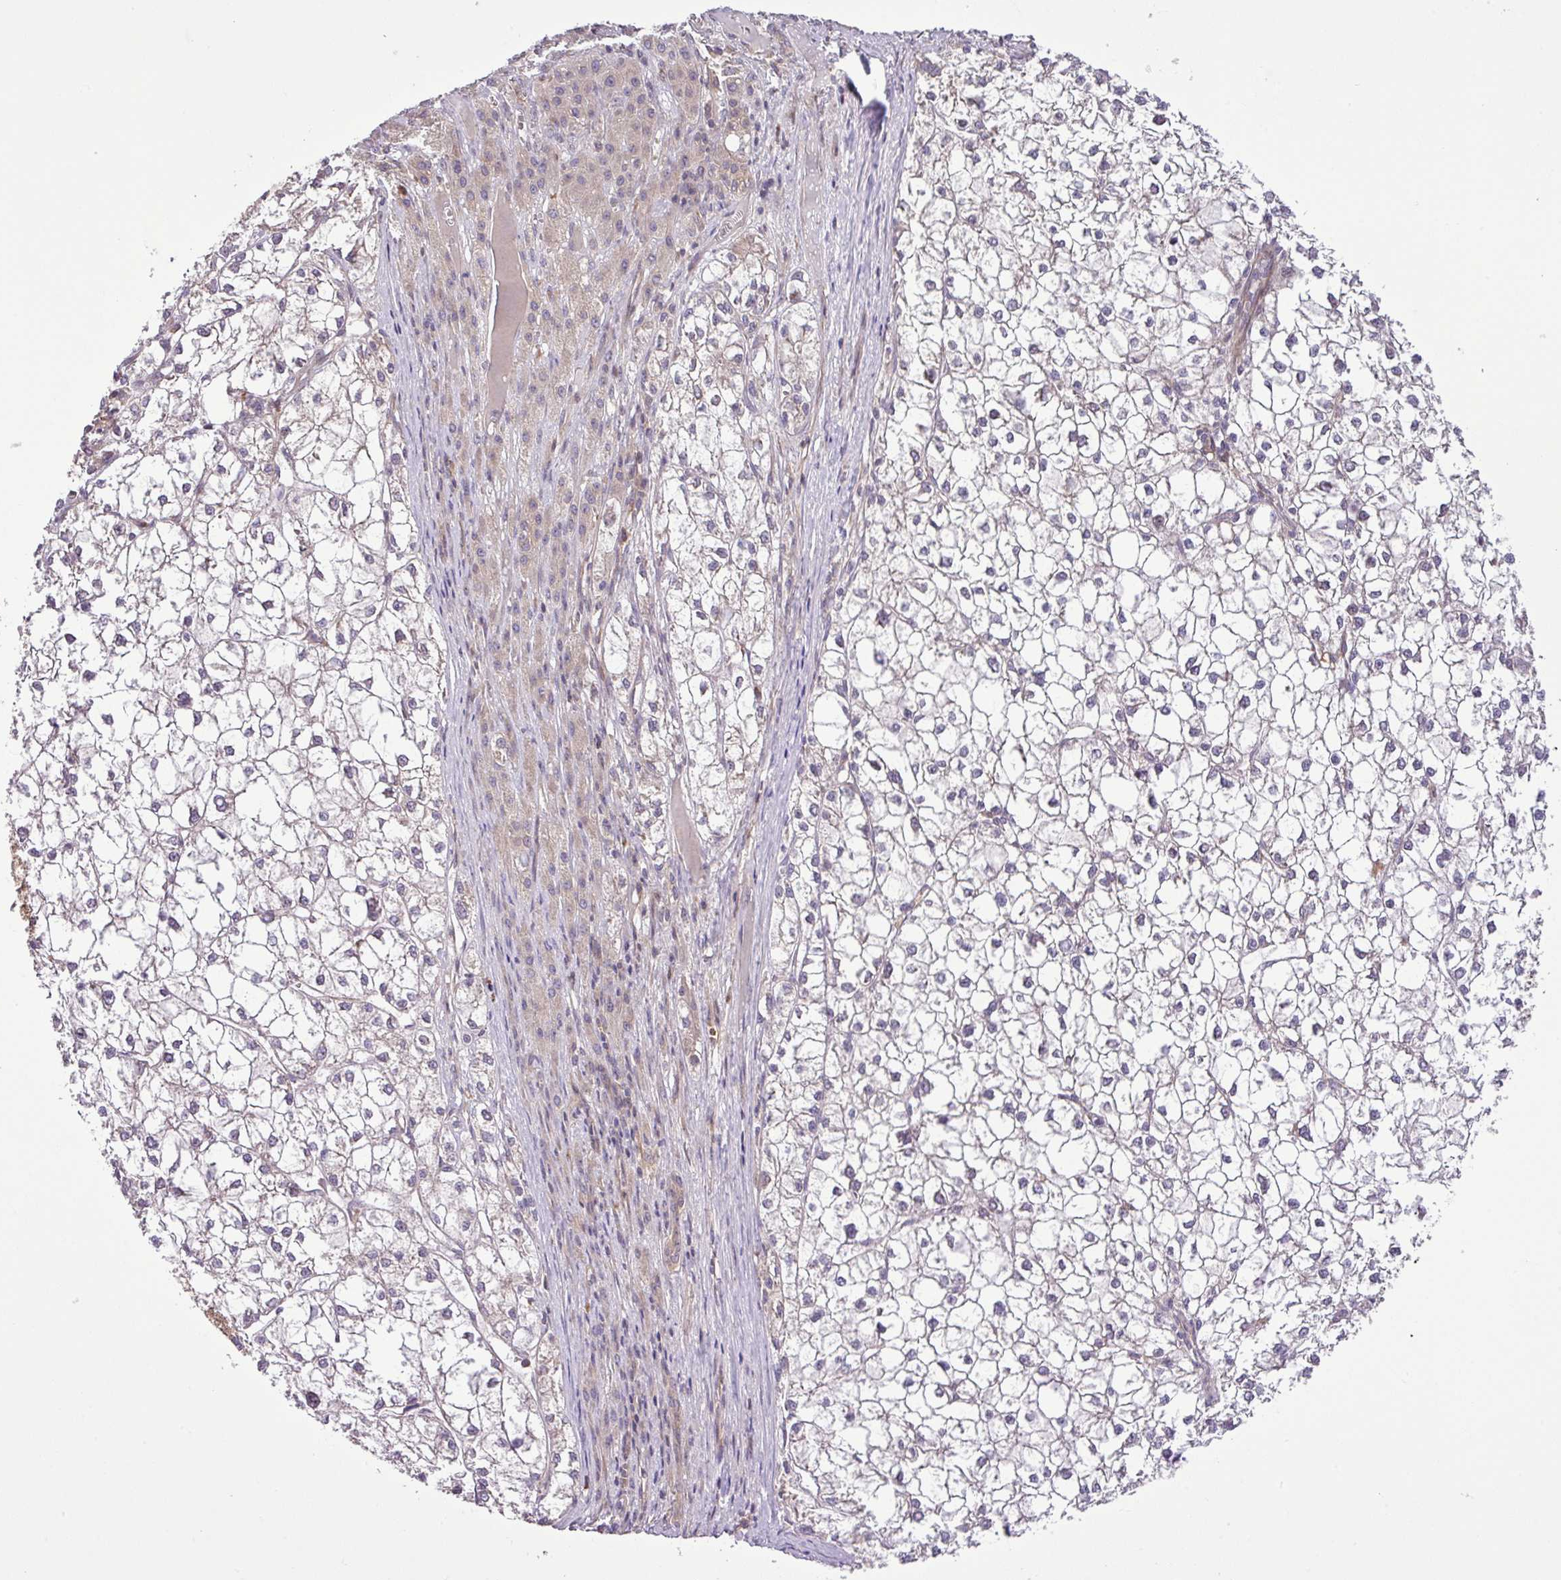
{"staining": {"intensity": "negative", "quantity": "none", "location": "none"}, "tissue": "liver cancer", "cell_type": "Tumor cells", "image_type": "cancer", "snomed": [{"axis": "morphology", "description": "Carcinoma, Hepatocellular, NOS"}, {"axis": "topography", "description": "Liver"}], "caption": "Micrograph shows no significant protein expression in tumor cells of liver hepatocellular carcinoma.", "gene": "DLGAP4", "patient": {"sex": "female", "age": 43}}